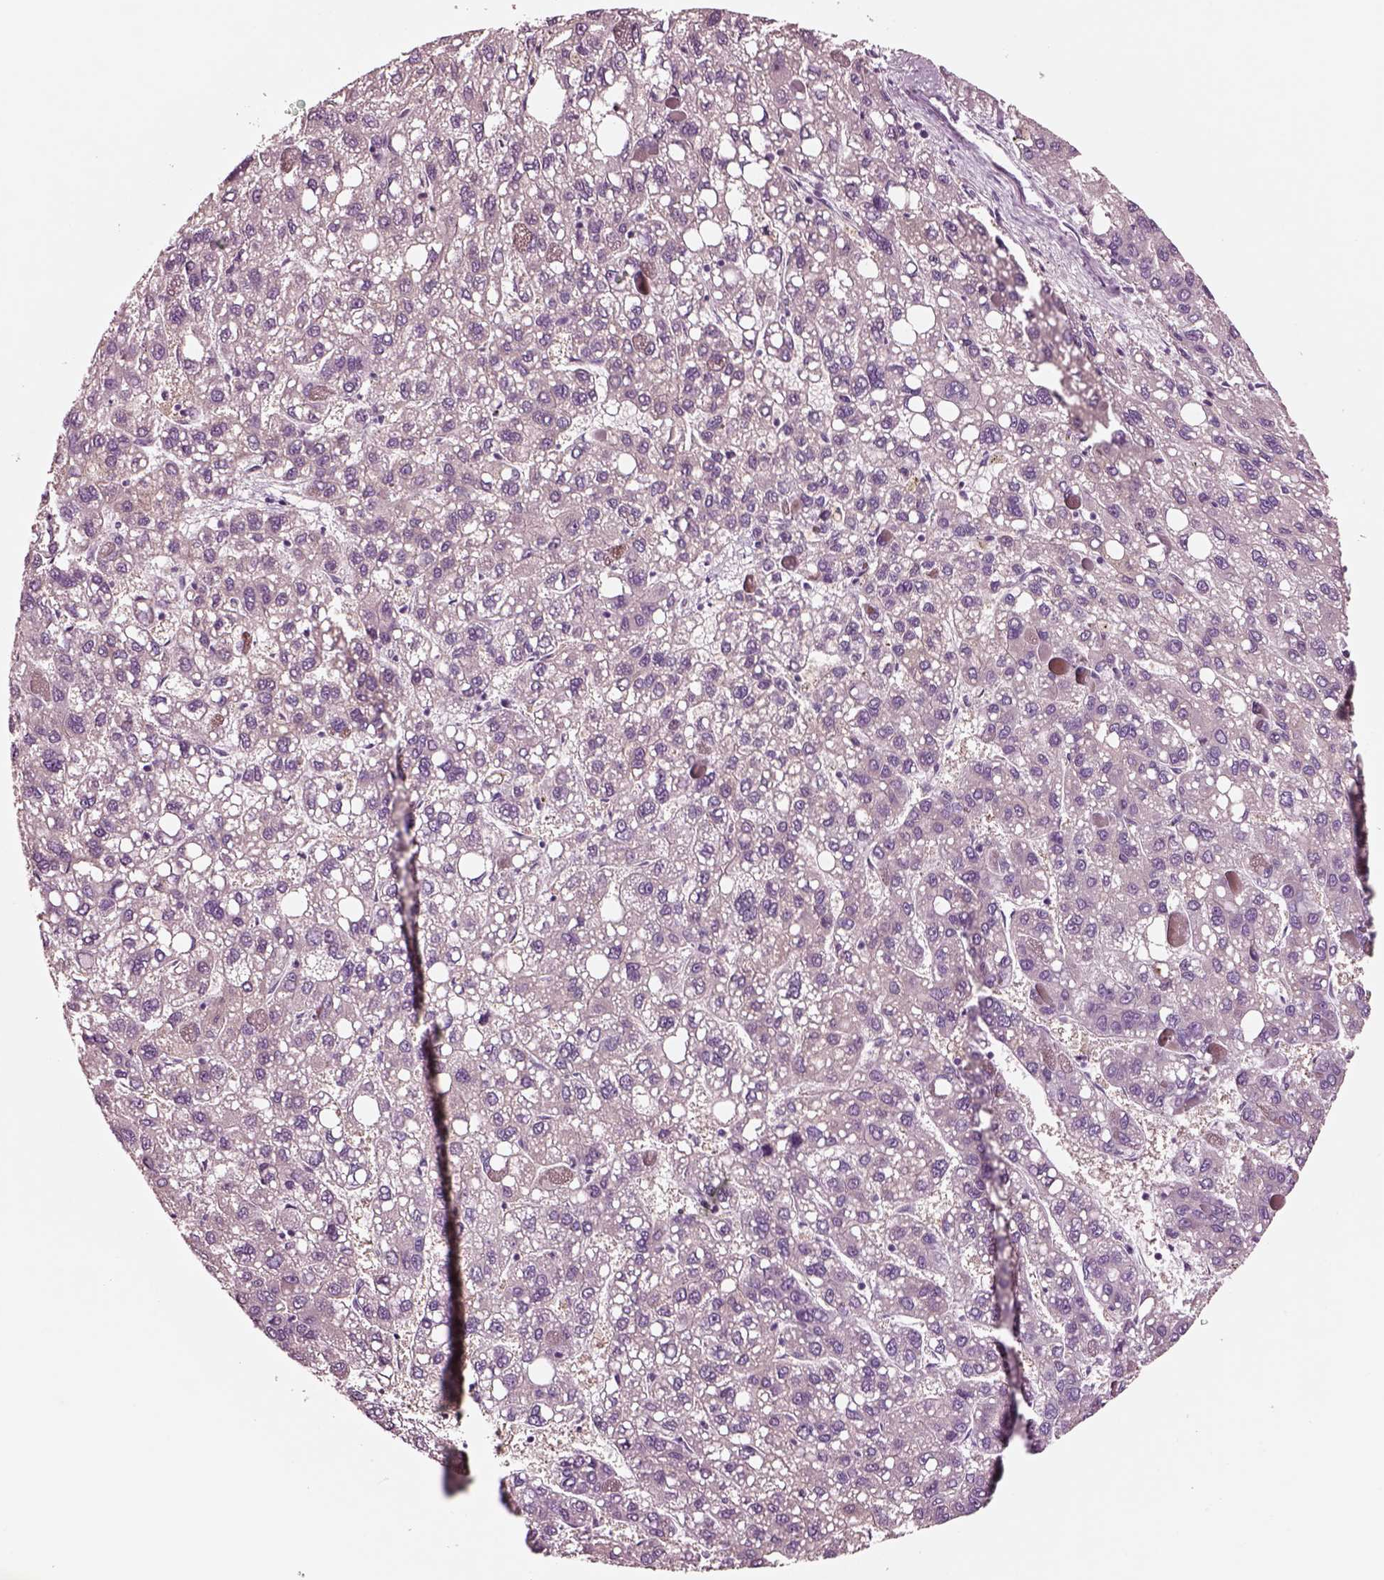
{"staining": {"intensity": "negative", "quantity": "none", "location": "none"}, "tissue": "liver cancer", "cell_type": "Tumor cells", "image_type": "cancer", "snomed": [{"axis": "morphology", "description": "Carcinoma, Hepatocellular, NOS"}, {"axis": "topography", "description": "Liver"}], "caption": "Photomicrograph shows no protein positivity in tumor cells of liver cancer tissue.", "gene": "NMRK2", "patient": {"sex": "female", "age": 82}}